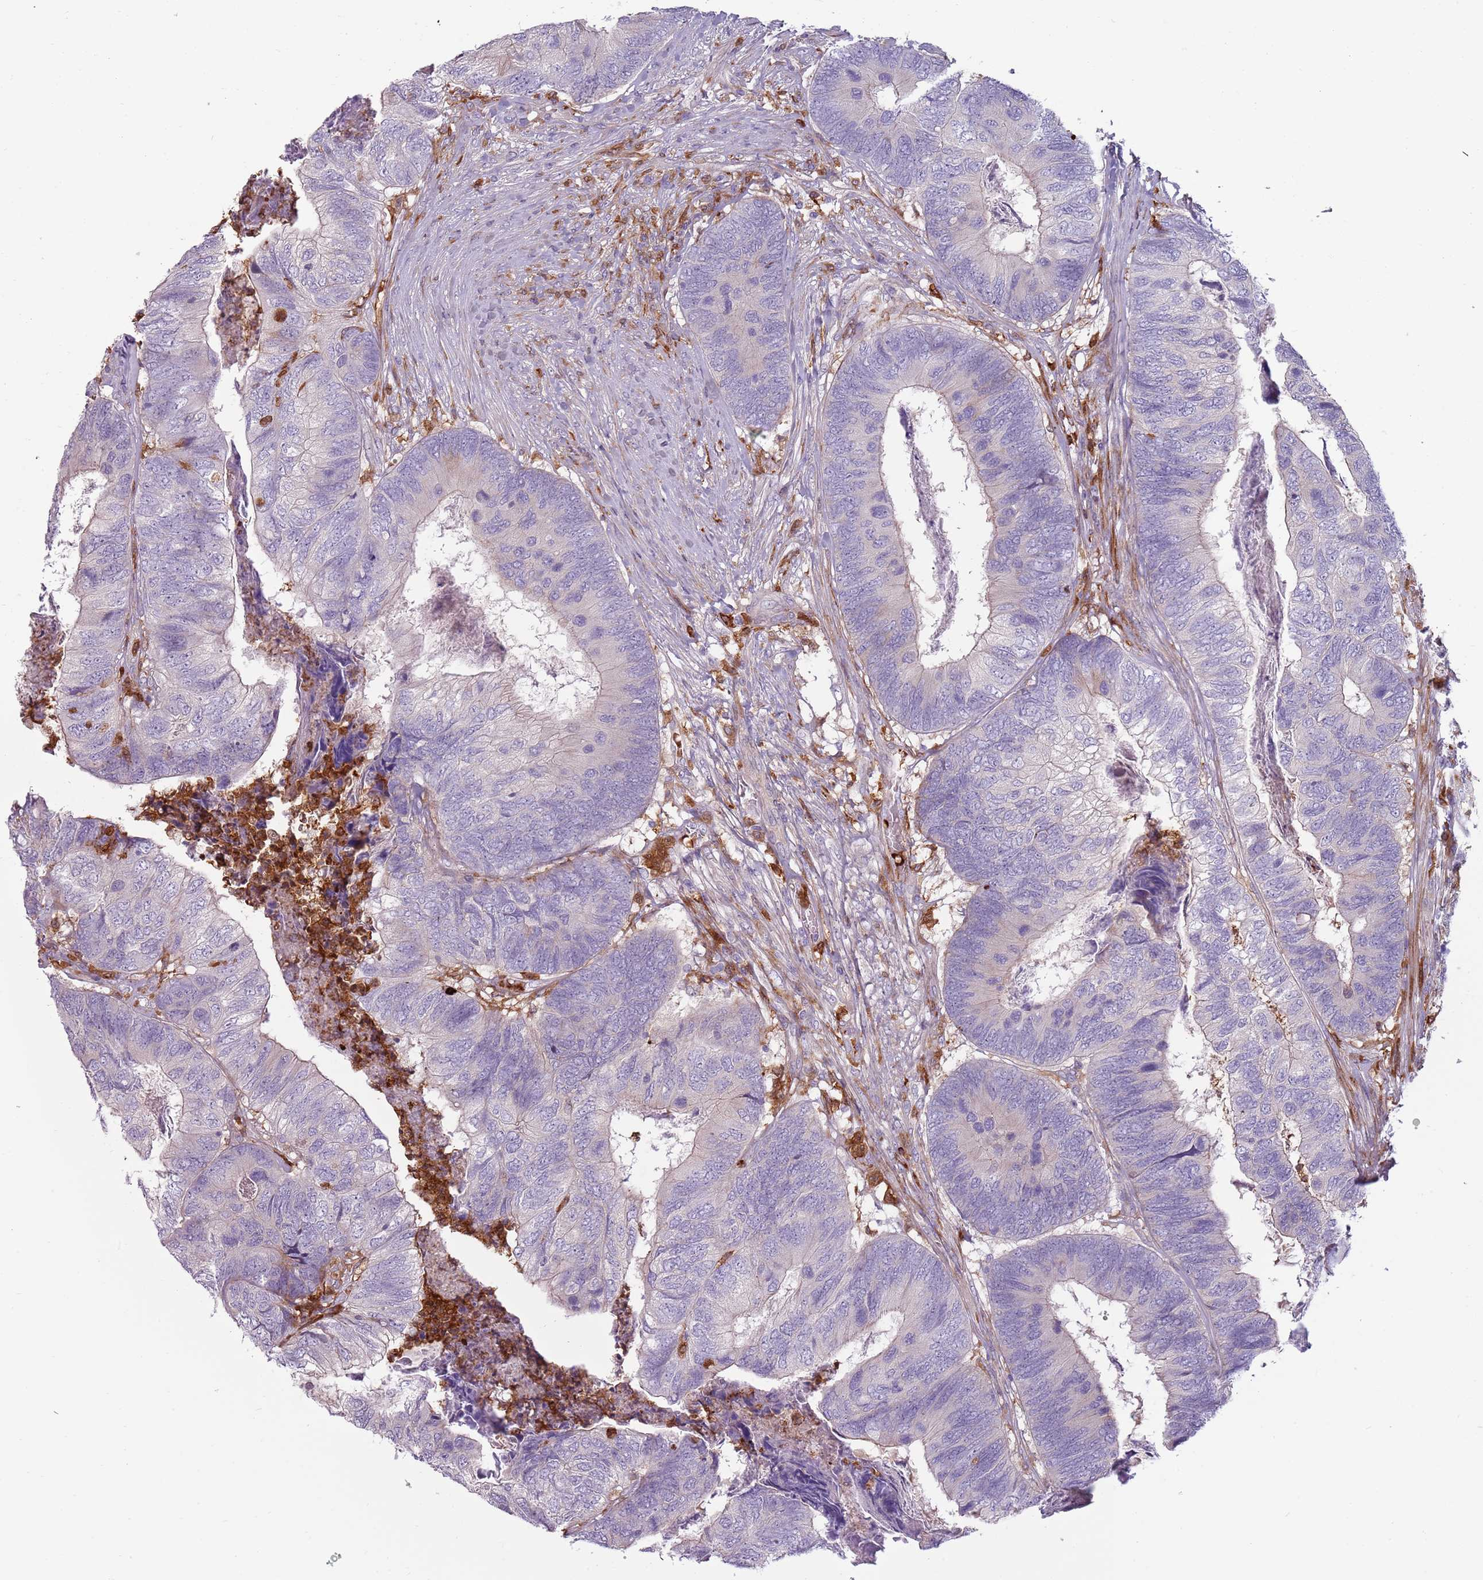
{"staining": {"intensity": "negative", "quantity": "none", "location": "none"}, "tissue": "colorectal cancer", "cell_type": "Tumor cells", "image_type": "cancer", "snomed": [{"axis": "morphology", "description": "Adenocarcinoma, NOS"}, {"axis": "topography", "description": "Colon"}], "caption": "The image demonstrates no significant positivity in tumor cells of colorectal adenocarcinoma.", "gene": "NADK", "patient": {"sex": "female", "age": 67}}